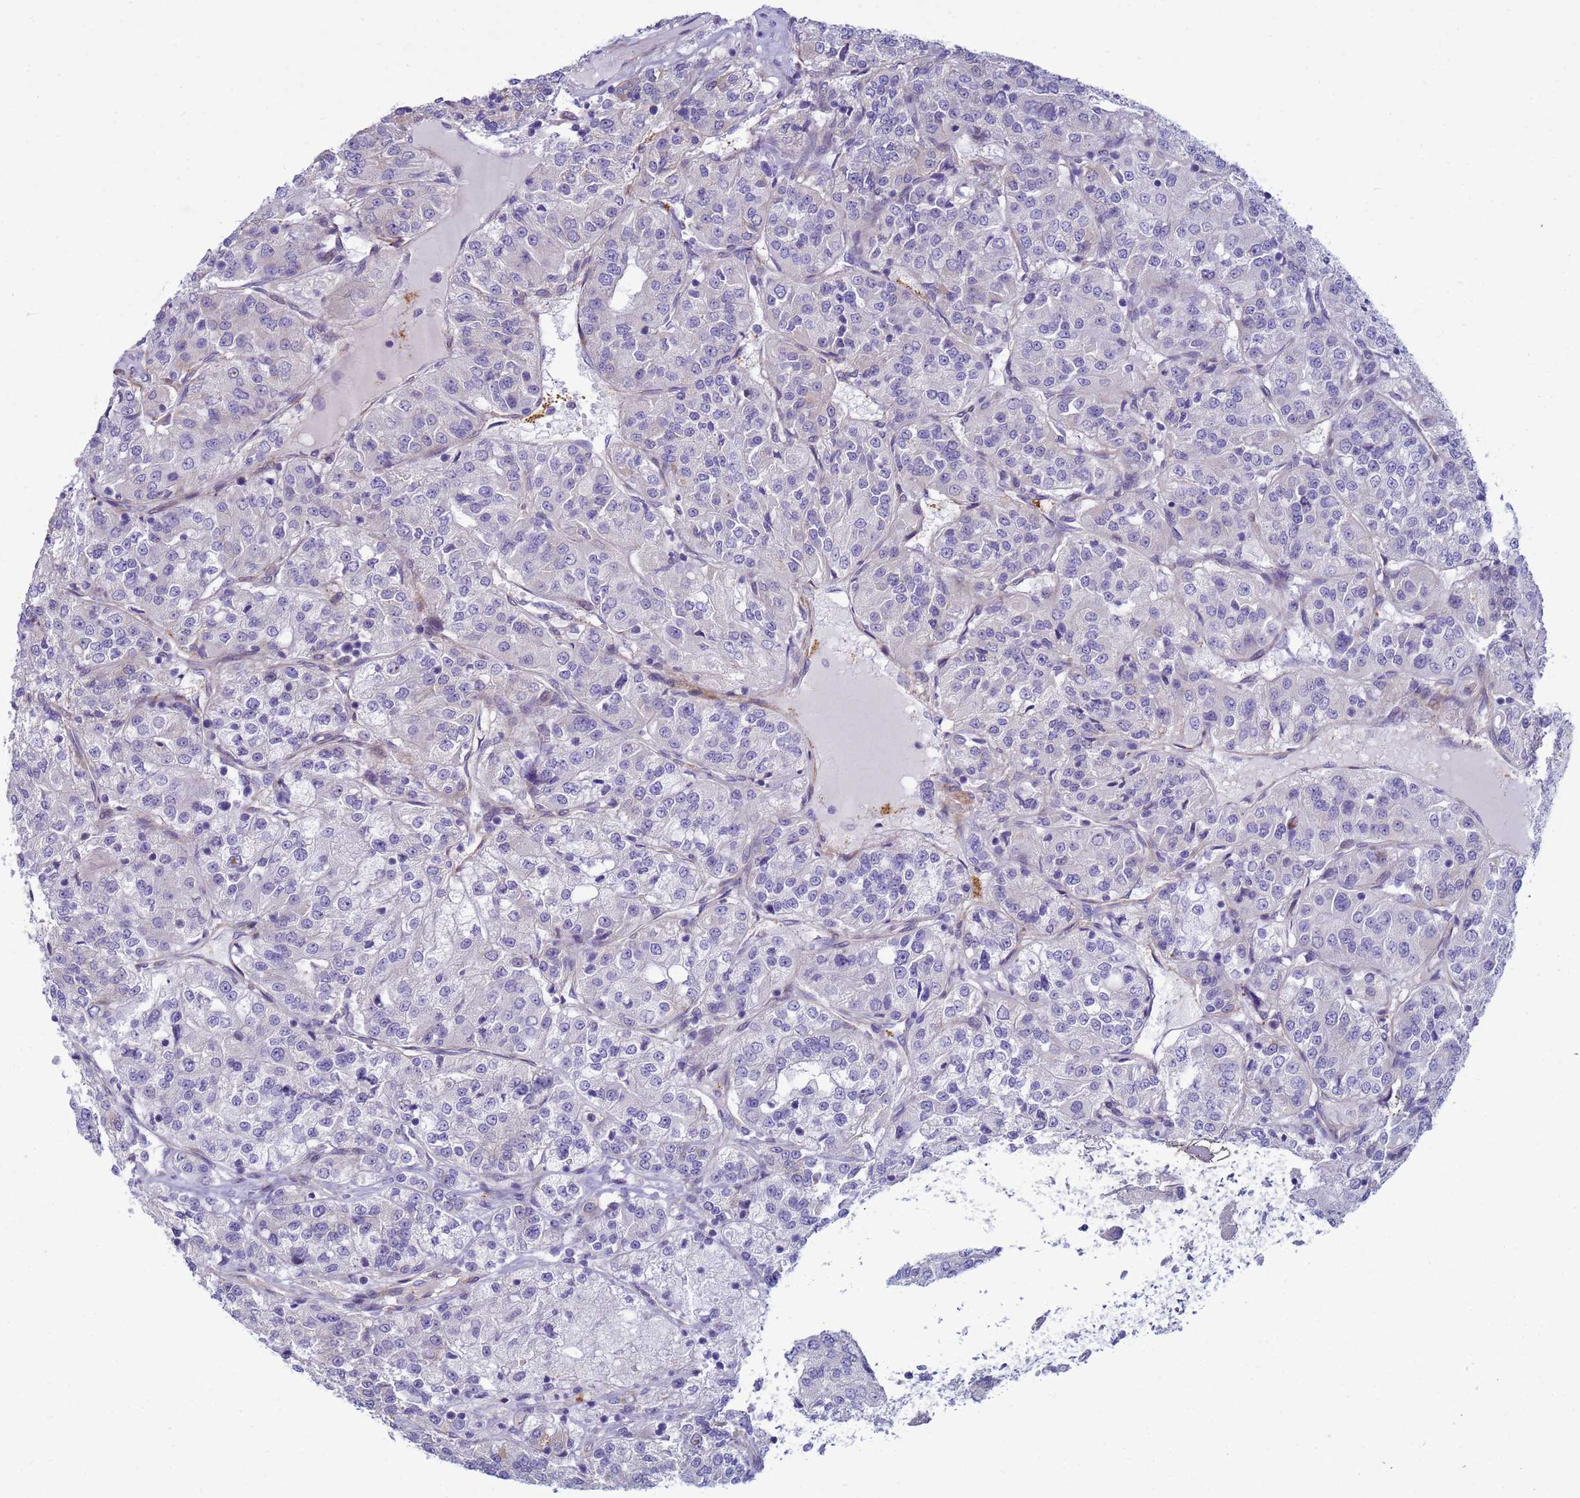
{"staining": {"intensity": "negative", "quantity": "none", "location": "none"}, "tissue": "renal cancer", "cell_type": "Tumor cells", "image_type": "cancer", "snomed": [{"axis": "morphology", "description": "Adenocarcinoma, NOS"}, {"axis": "topography", "description": "Kidney"}], "caption": "IHC photomicrograph of neoplastic tissue: human renal adenocarcinoma stained with DAB (3,3'-diaminobenzidine) demonstrates no significant protein expression in tumor cells. The staining was performed using DAB (3,3'-diaminobenzidine) to visualize the protein expression in brown, while the nuclei were stained in blue with hematoxylin (Magnification: 20x).", "gene": "TRPC6", "patient": {"sex": "female", "age": 63}}